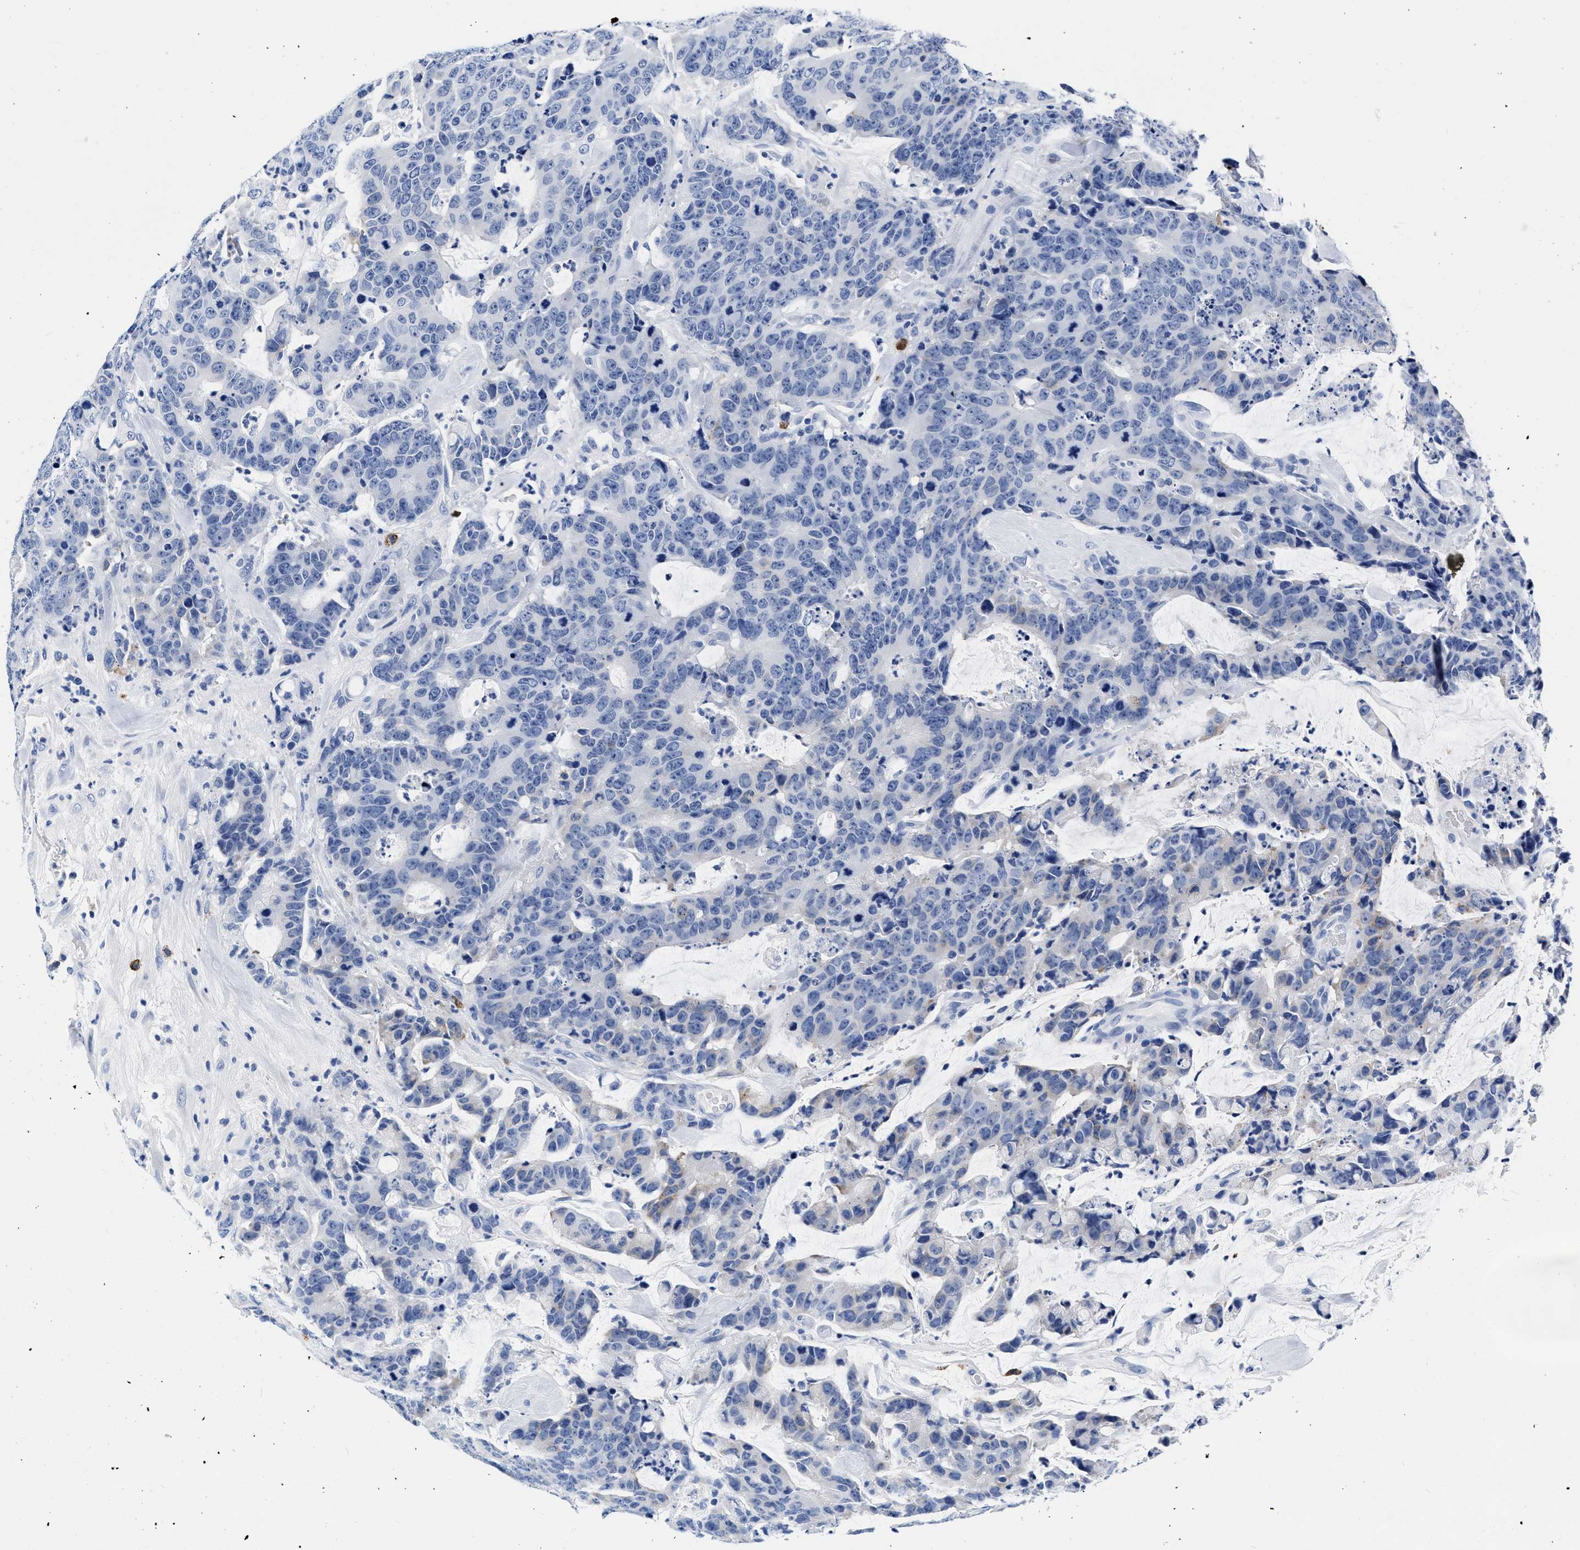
{"staining": {"intensity": "negative", "quantity": "none", "location": "none"}, "tissue": "colorectal cancer", "cell_type": "Tumor cells", "image_type": "cancer", "snomed": [{"axis": "morphology", "description": "Adenocarcinoma, NOS"}, {"axis": "topography", "description": "Colon"}], "caption": "This is an immunohistochemistry (IHC) photomicrograph of colorectal adenocarcinoma. There is no expression in tumor cells.", "gene": "CER1", "patient": {"sex": "female", "age": 86}}